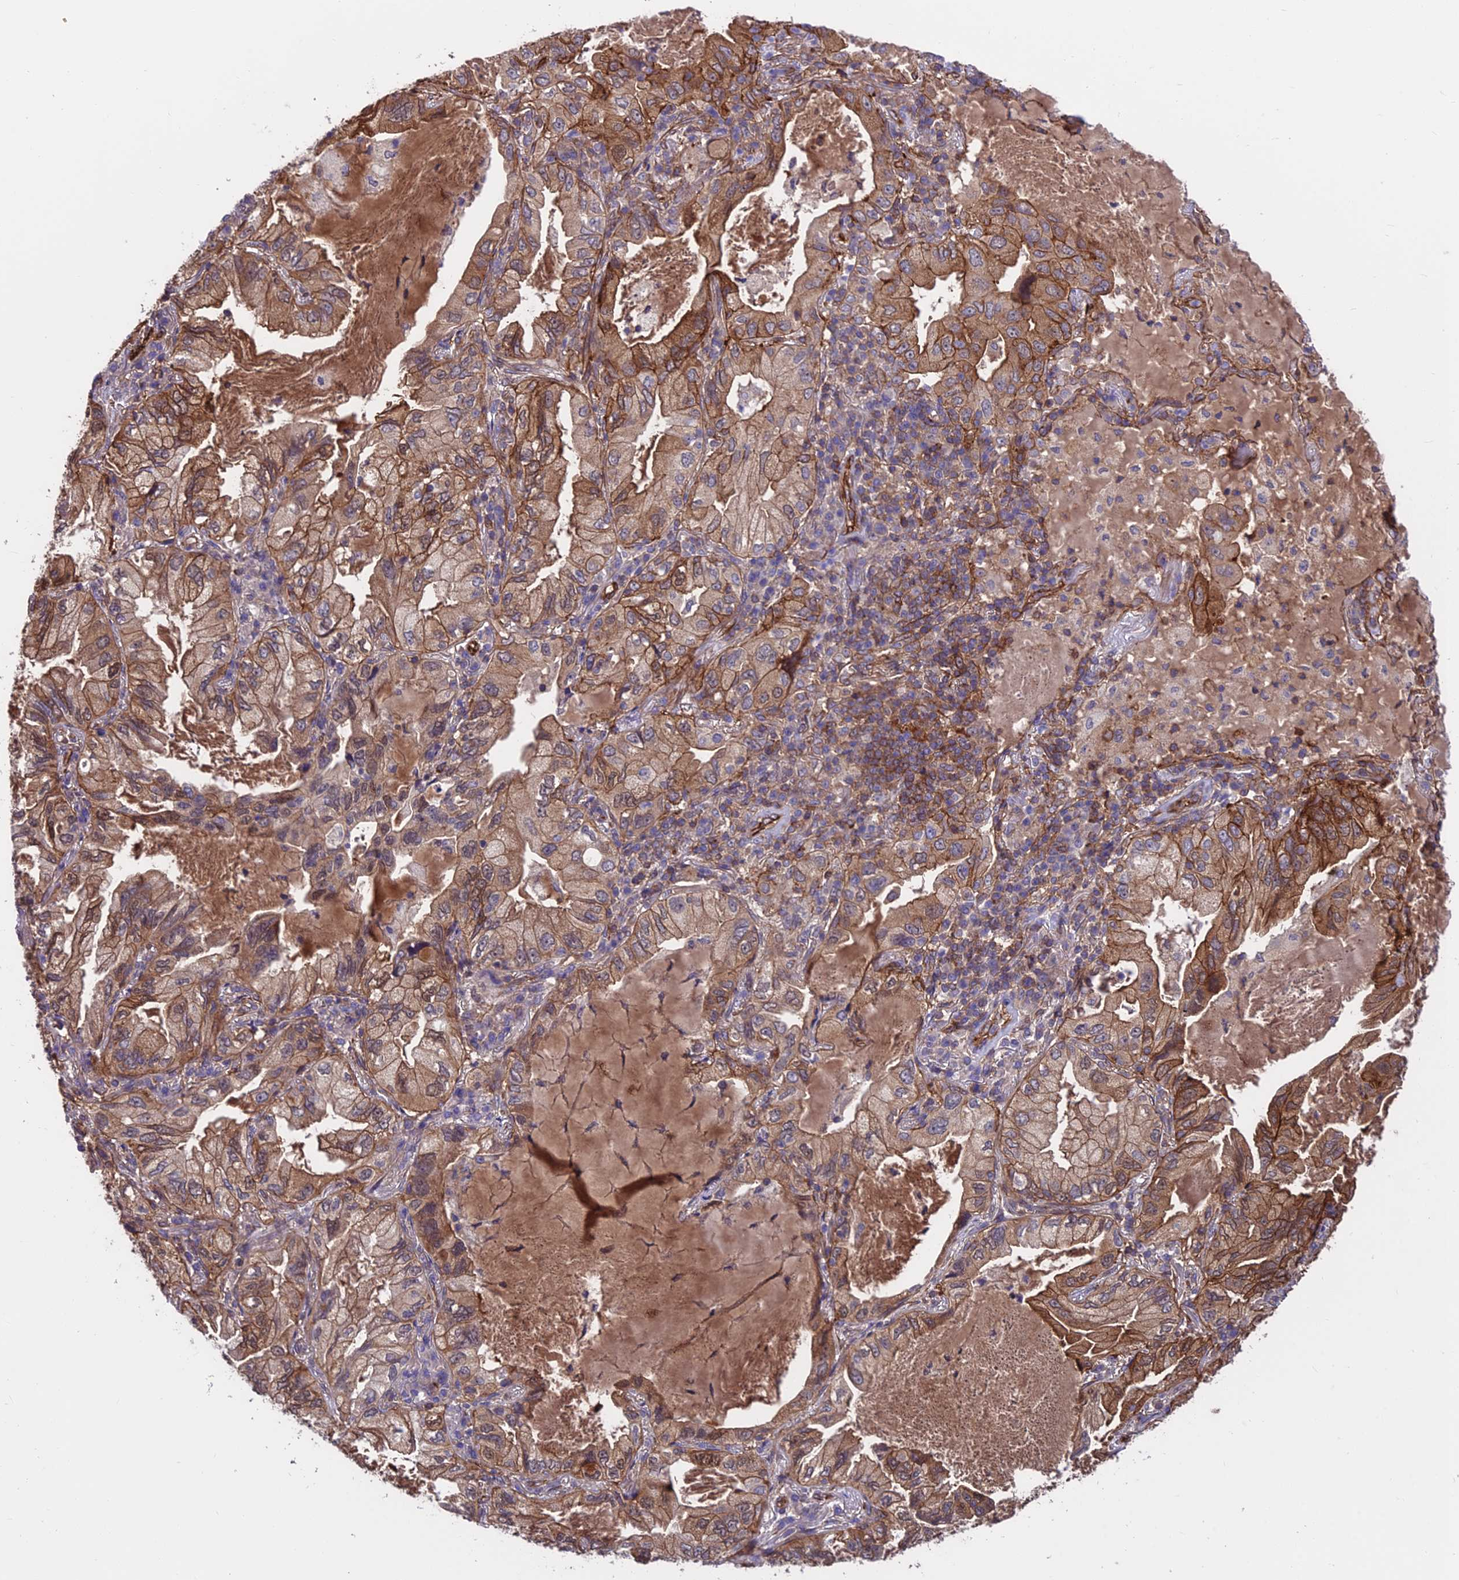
{"staining": {"intensity": "strong", "quantity": ">75%", "location": "cytoplasmic/membranous"}, "tissue": "lung cancer", "cell_type": "Tumor cells", "image_type": "cancer", "snomed": [{"axis": "morphology", "description": "Adenocarcinoma, NOS"}, {"axis": "topography", "description": "Lung"}], "caption": "Lung cancer stained for a protein (brown) displays strong cytoplasmic/membranous positive staining in about >75% of tumor cells.", "gene": "RTN4RL1", "patient": {"sex": "female", "age": 69}}